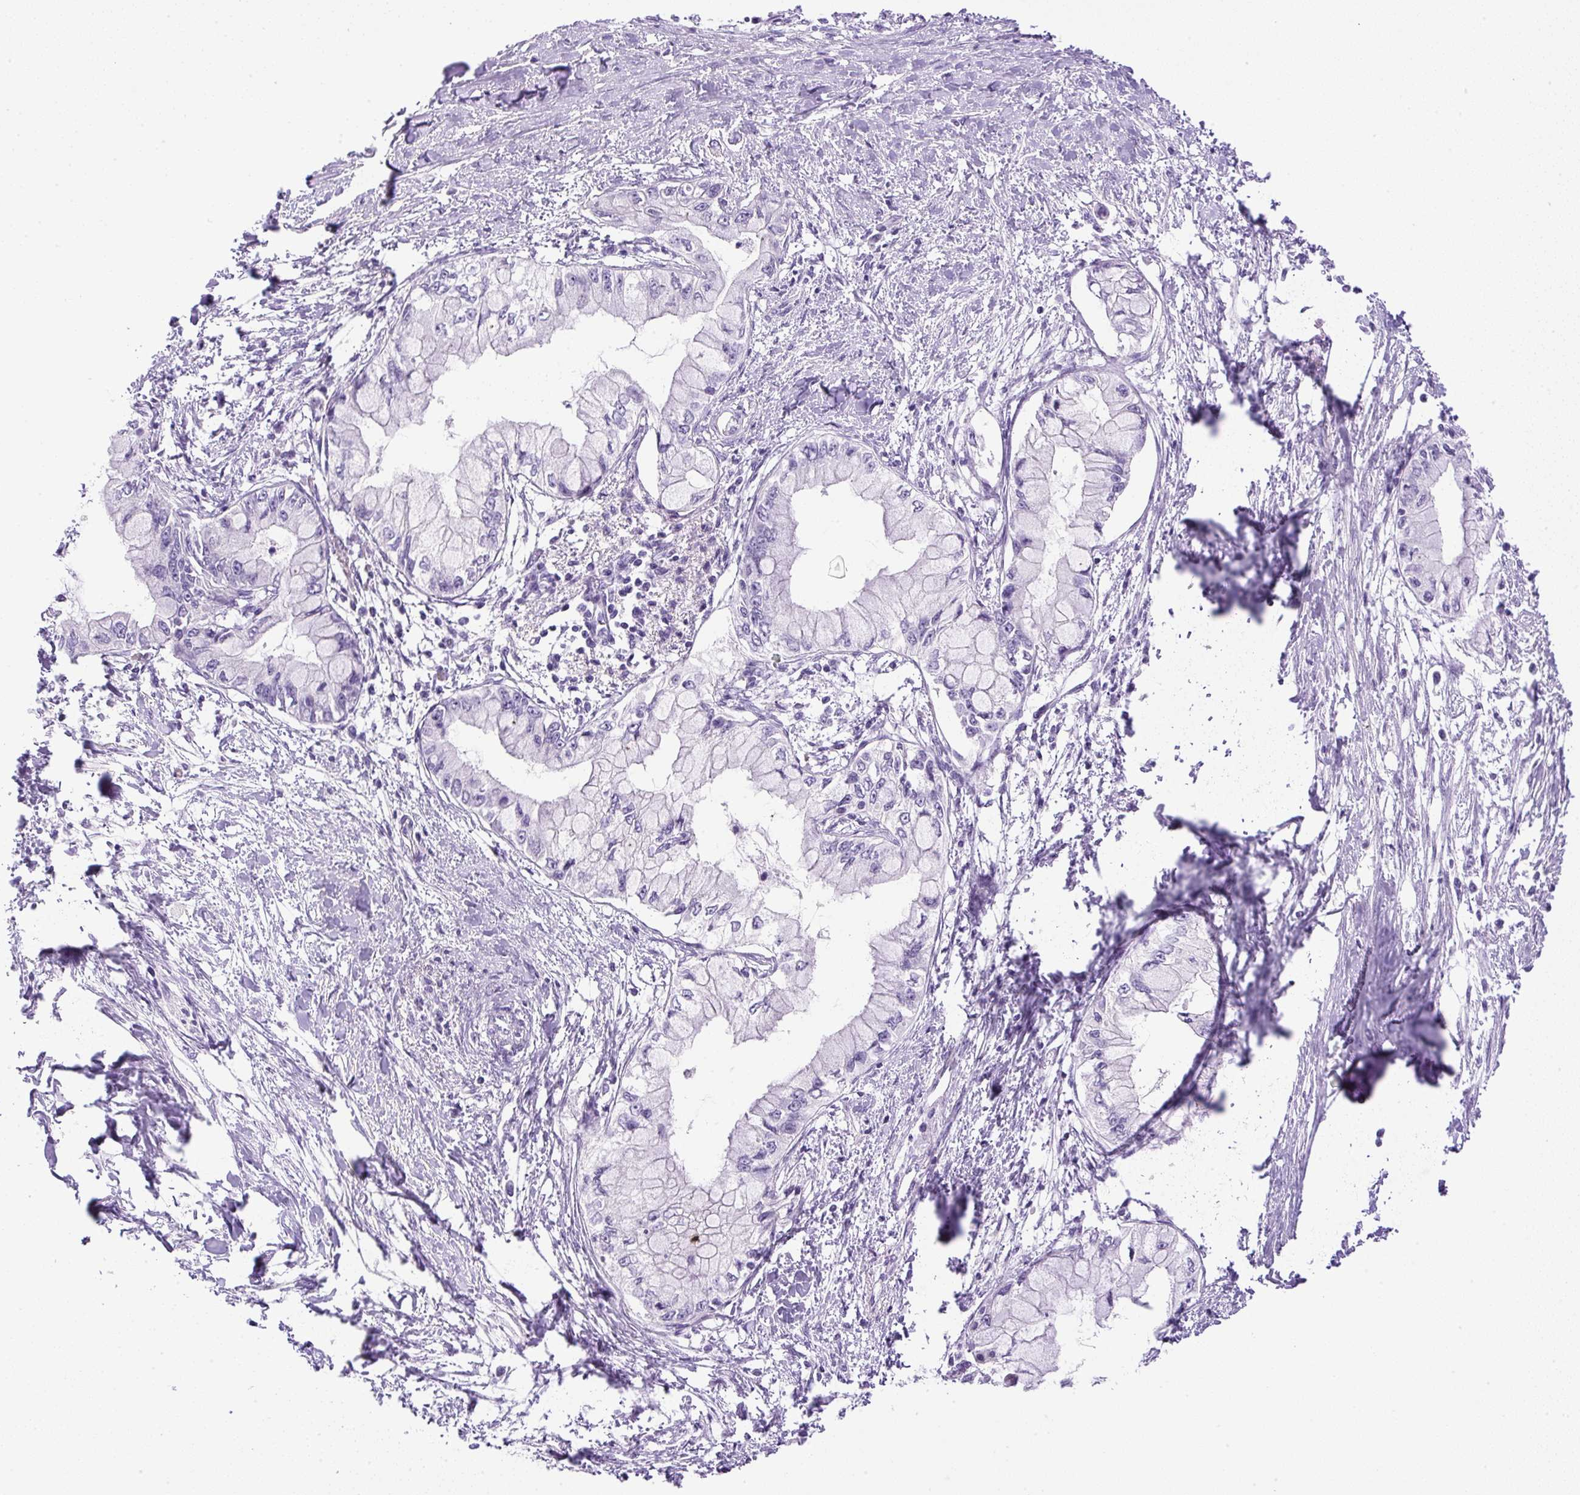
{"staining": {"intensity": "negative", "quantity": "none", "location": "none"}, "tissue": "pancreatic cancer", "cell_type": "Tumor cells", "image_type": "cancer", "snomed": [{"axis": "morphology", "description": "Adenocarcinoma, NOS"}, {"axis": "topography", "description": "Pancreas"}], "caption": "Protein analysis of pancreatic cancer demonstrates no significant expression in tumor cells.", "gene": "RHBDD2", "patient": {"sex": "male", "age": 48}}